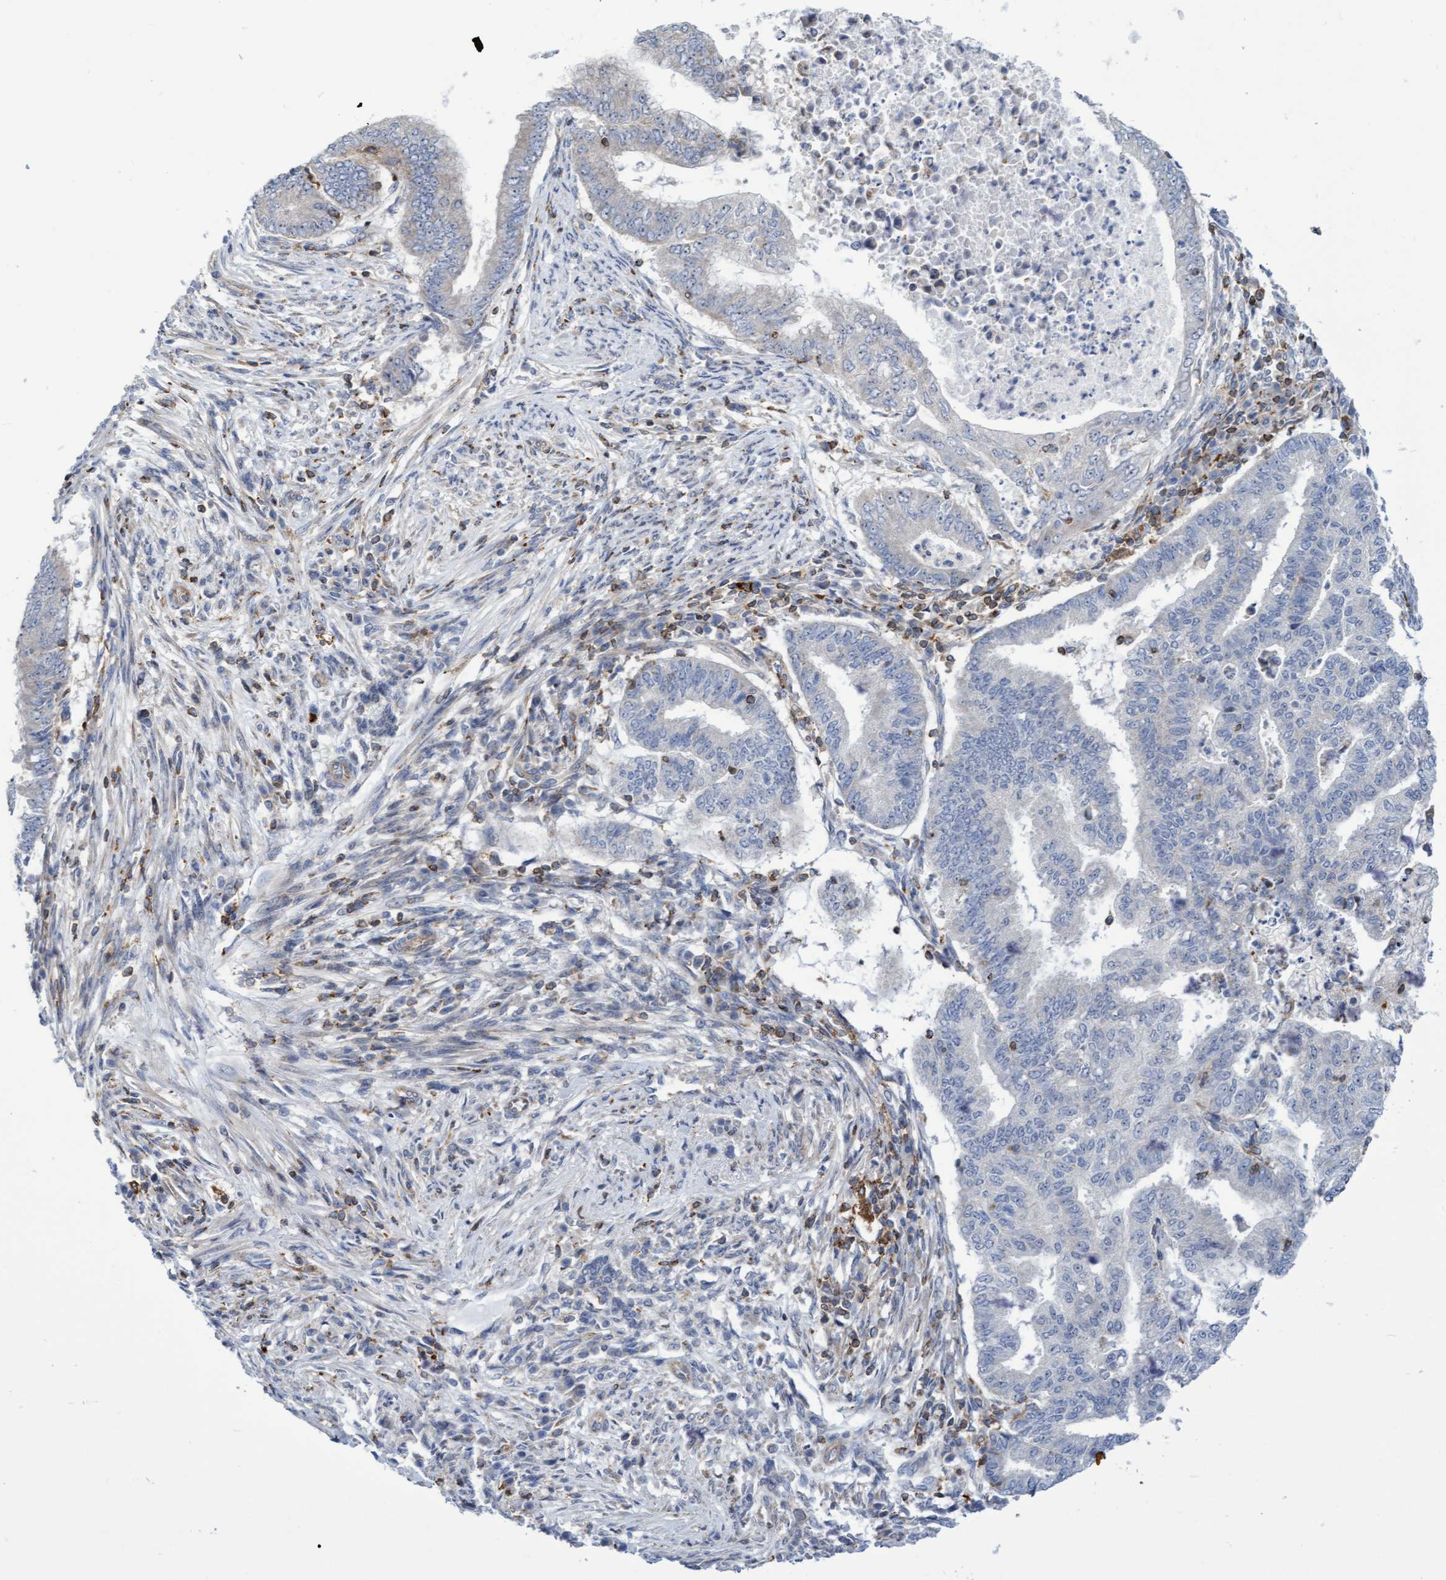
{"staining": {"intensity": "negative", "quantity": "none", "location": "none"}, "tissue": "endometrial cancer", "cell_type": "Tumor cells", "image_type": "cancer", "snomed": [{"axis": "morphology", "description": "Polyp, NOS"}, {"axis": "morphology", "description": "Adenocarcinoma, NOS"}, {"axis": "morphology", "description": "Adenoma, NOS"}, {"axis": "topography", "description": "Endometrium"}], "caption": "IHC photomicrograph of neoplastic tissue: adenocarcinoma (endometrial) stained with DAB (3,3'-diaminobenzidine) displays no significant protein expression in tumor cells.", "gene": "FNBP1", "patient": {"sex": "female", "age": 79}}